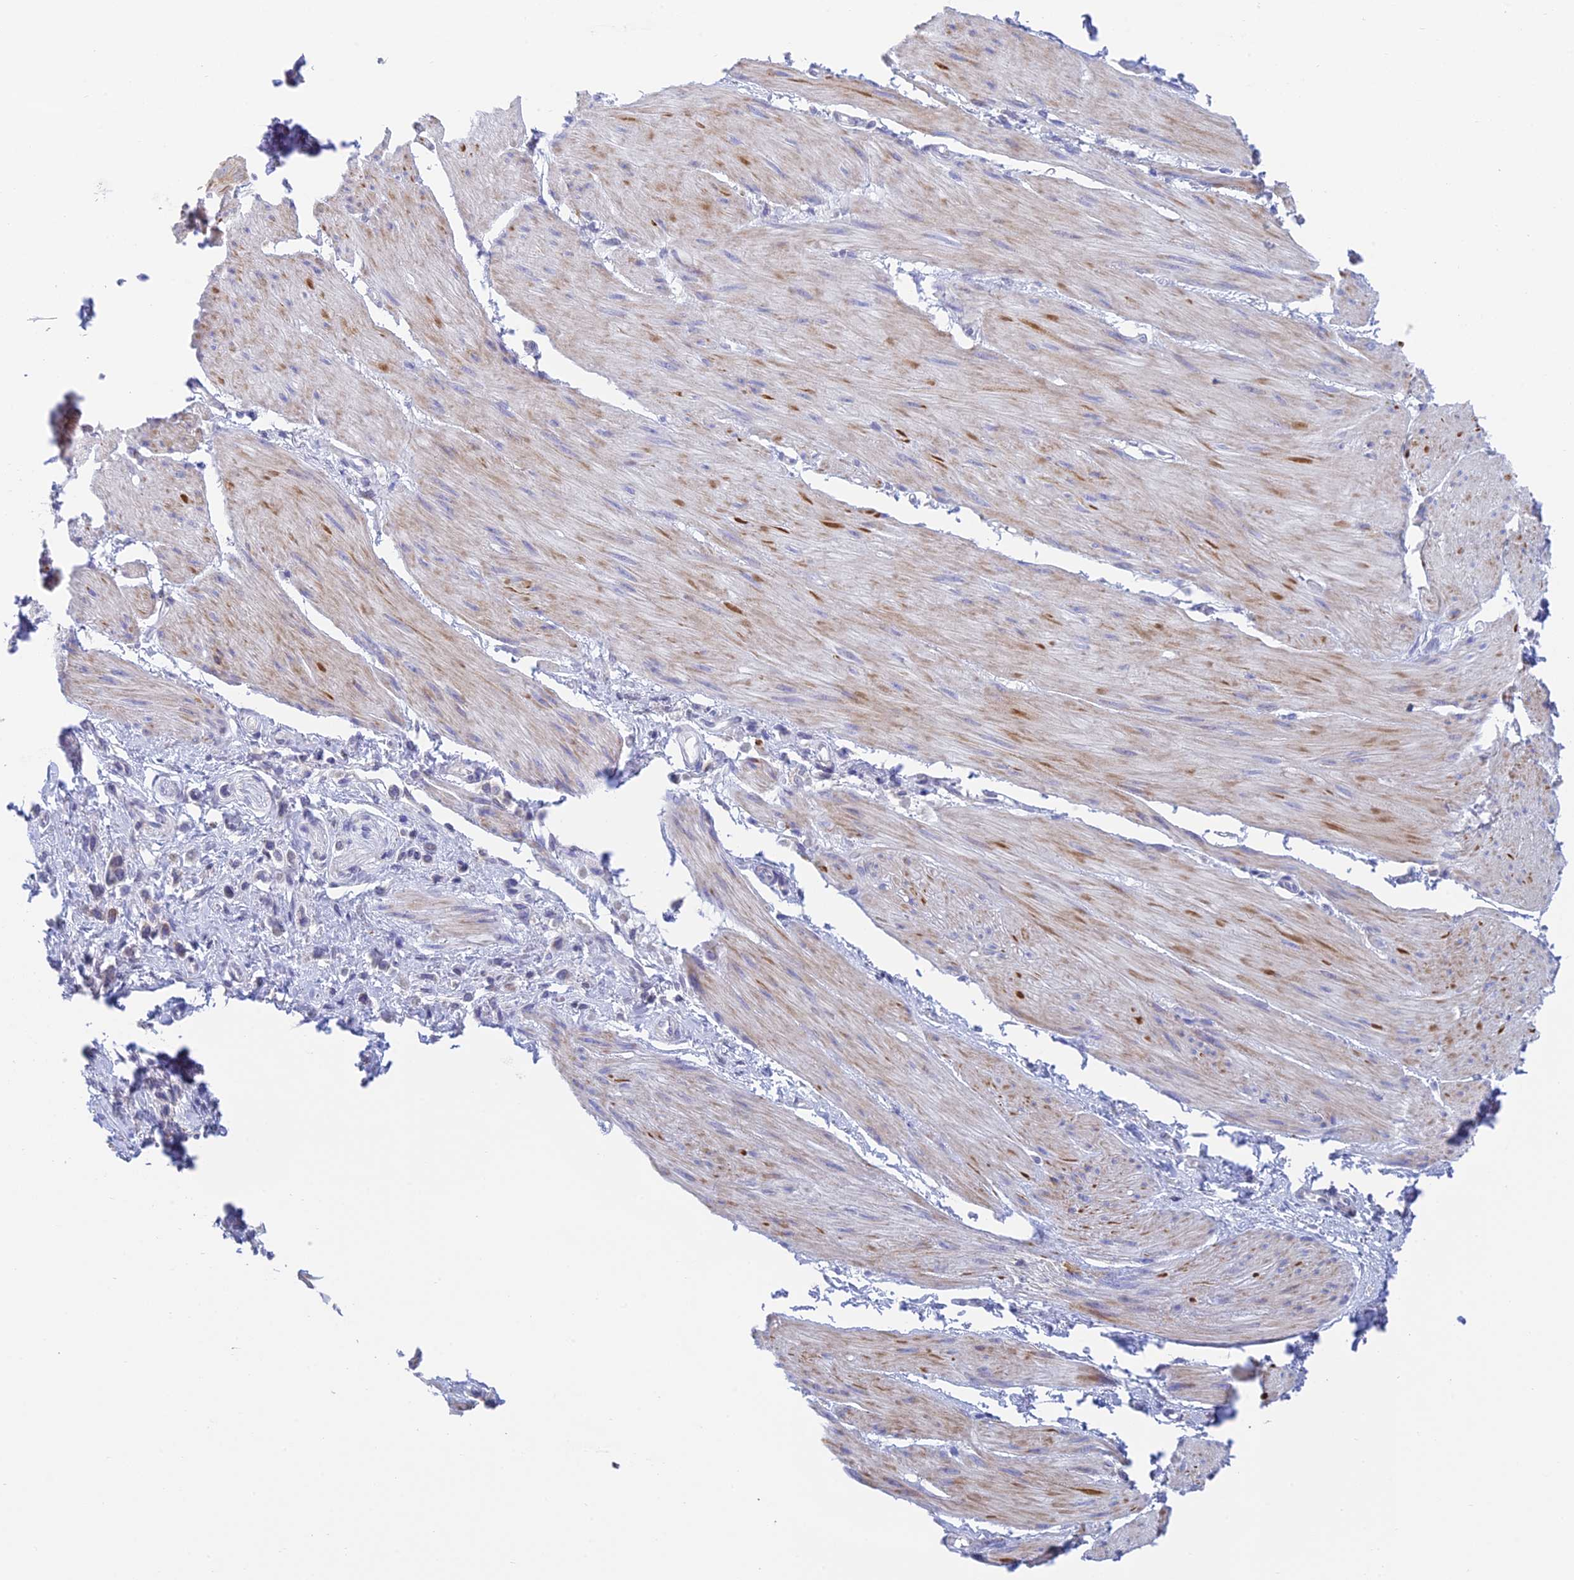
{"staining": {"intensity": "negative", "quantity": "none", "location": "none"}, "tissue": "stomach cancer", "cell_type": "Tumor cells", "image_type": "cancer", "snomed": [{"axis": "morphology", "description": "Adenocarcinoma, NOS"}, {"axis": "topography", "description": "Stomach"}], "caption": "Tumor cells show no significant staining in adenocarcinoma (stomach).", "gene": "REXO5", "patient": {"sex": "female", "age": 65}}